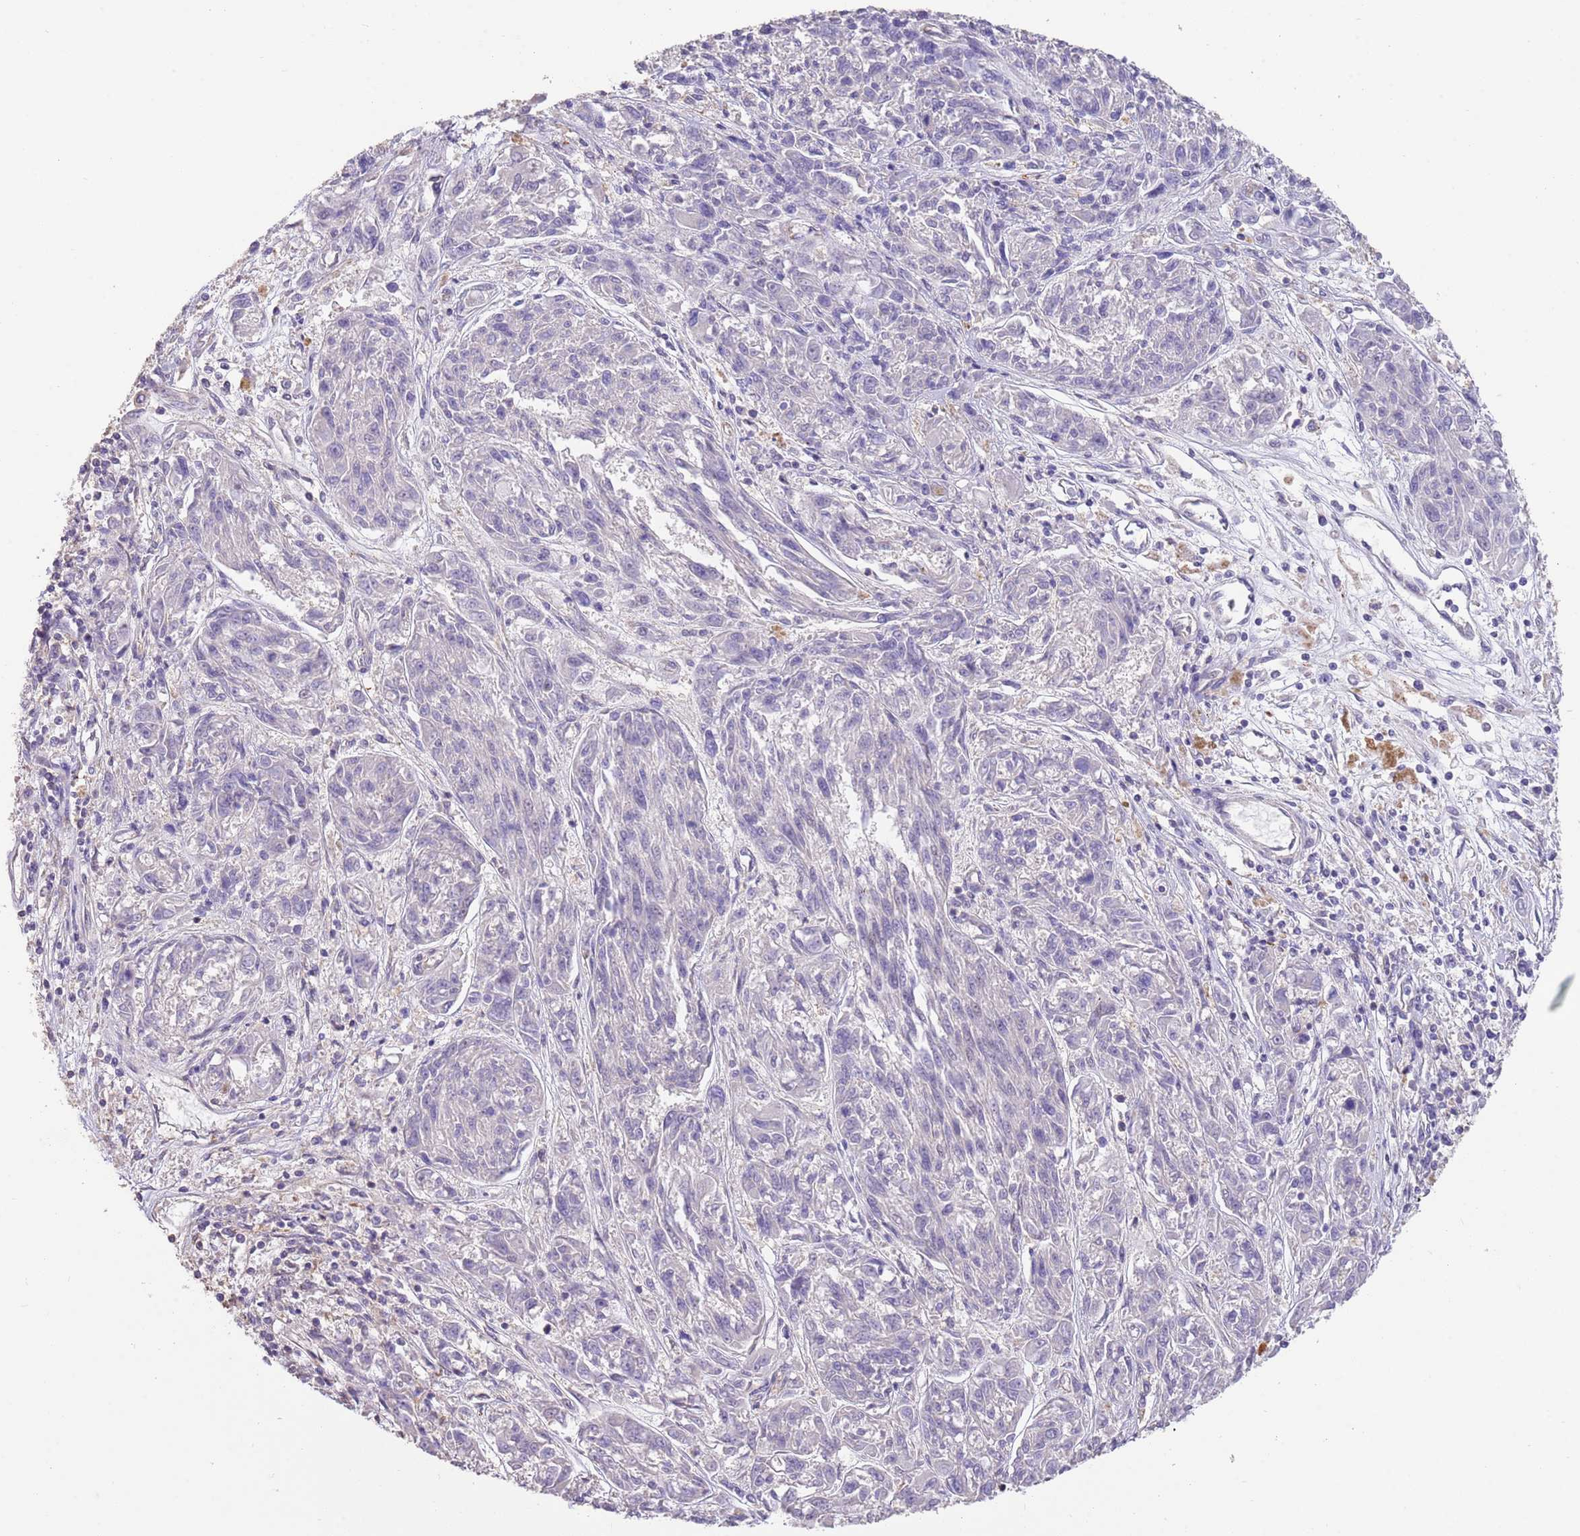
{"staining": {"intensity": "negative", "quantity": "none", "location": "none"}, "tissue": "melanoma", "cell_type": "Tumor cells", "image_type": "cancer", "snomed": [{"axis": "morphology", "description": "Malignant melanoma, NOS"}, {"axis": "topography", "description": "Skin"}], "caption": "Tumor cells are negative for brown protein staining in melanoma. (IHC, brightfield microscopy, high magnification).", "gene": "SFTPA1", "patient": {"sex": "male", "age": 53}}